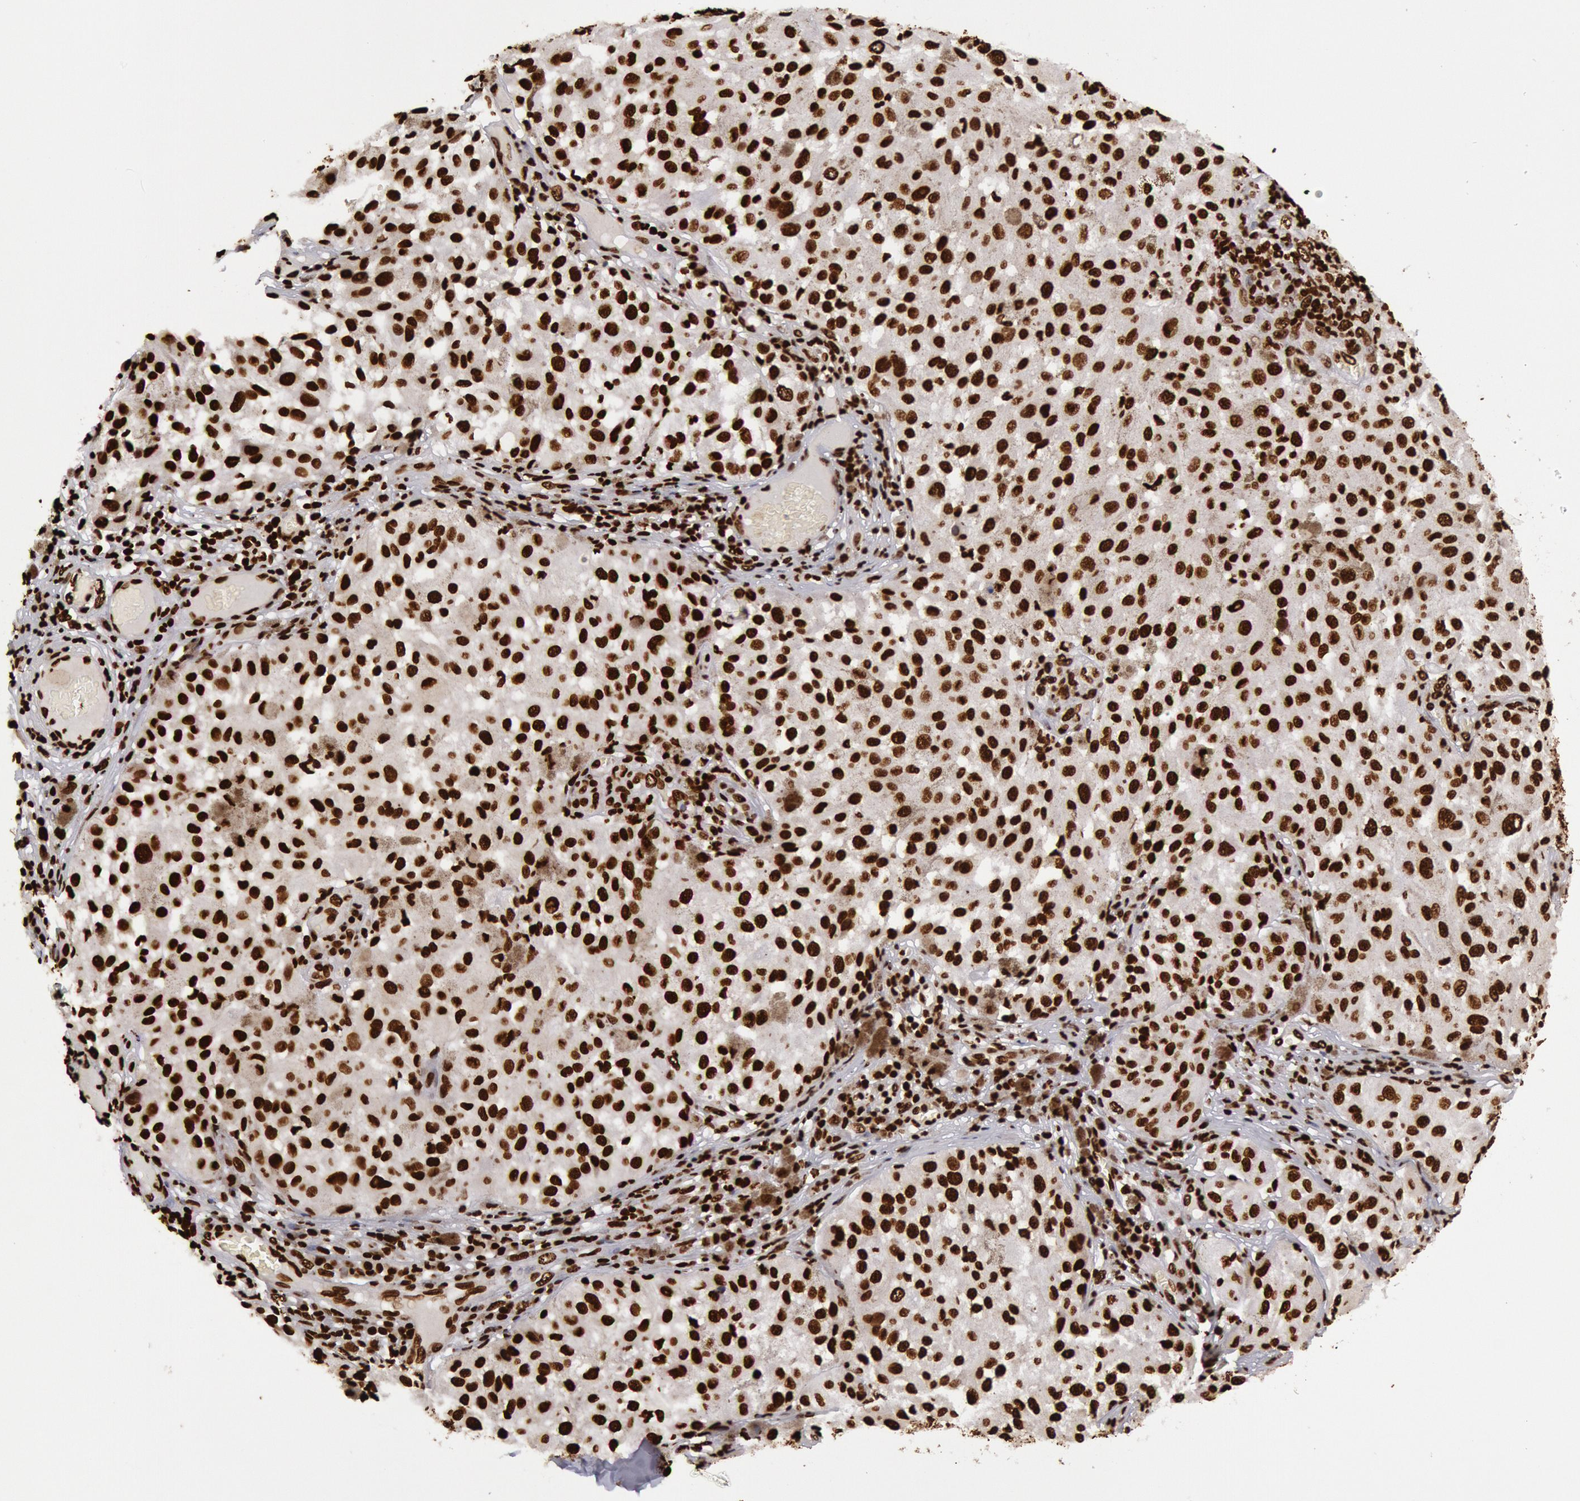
{"staining": {"intensity": "strong", "quantity": ">75%", "location": "nuclear"}, "tissue": "melanoma", "cell_type": "Tumor cells", "image_type": "cancer", "snomed": [{"axis": "morphology", "description": "Malignant melanoma, NOS"}, {"axis": "topography", "description": "Skin"}], "caption": "Tumor cells reveal high levels of strong nuclear expression in approximately >75% of cells in melanoma.", "gene": "H3-4", "patient": {"sex": "female", "age": 64}}